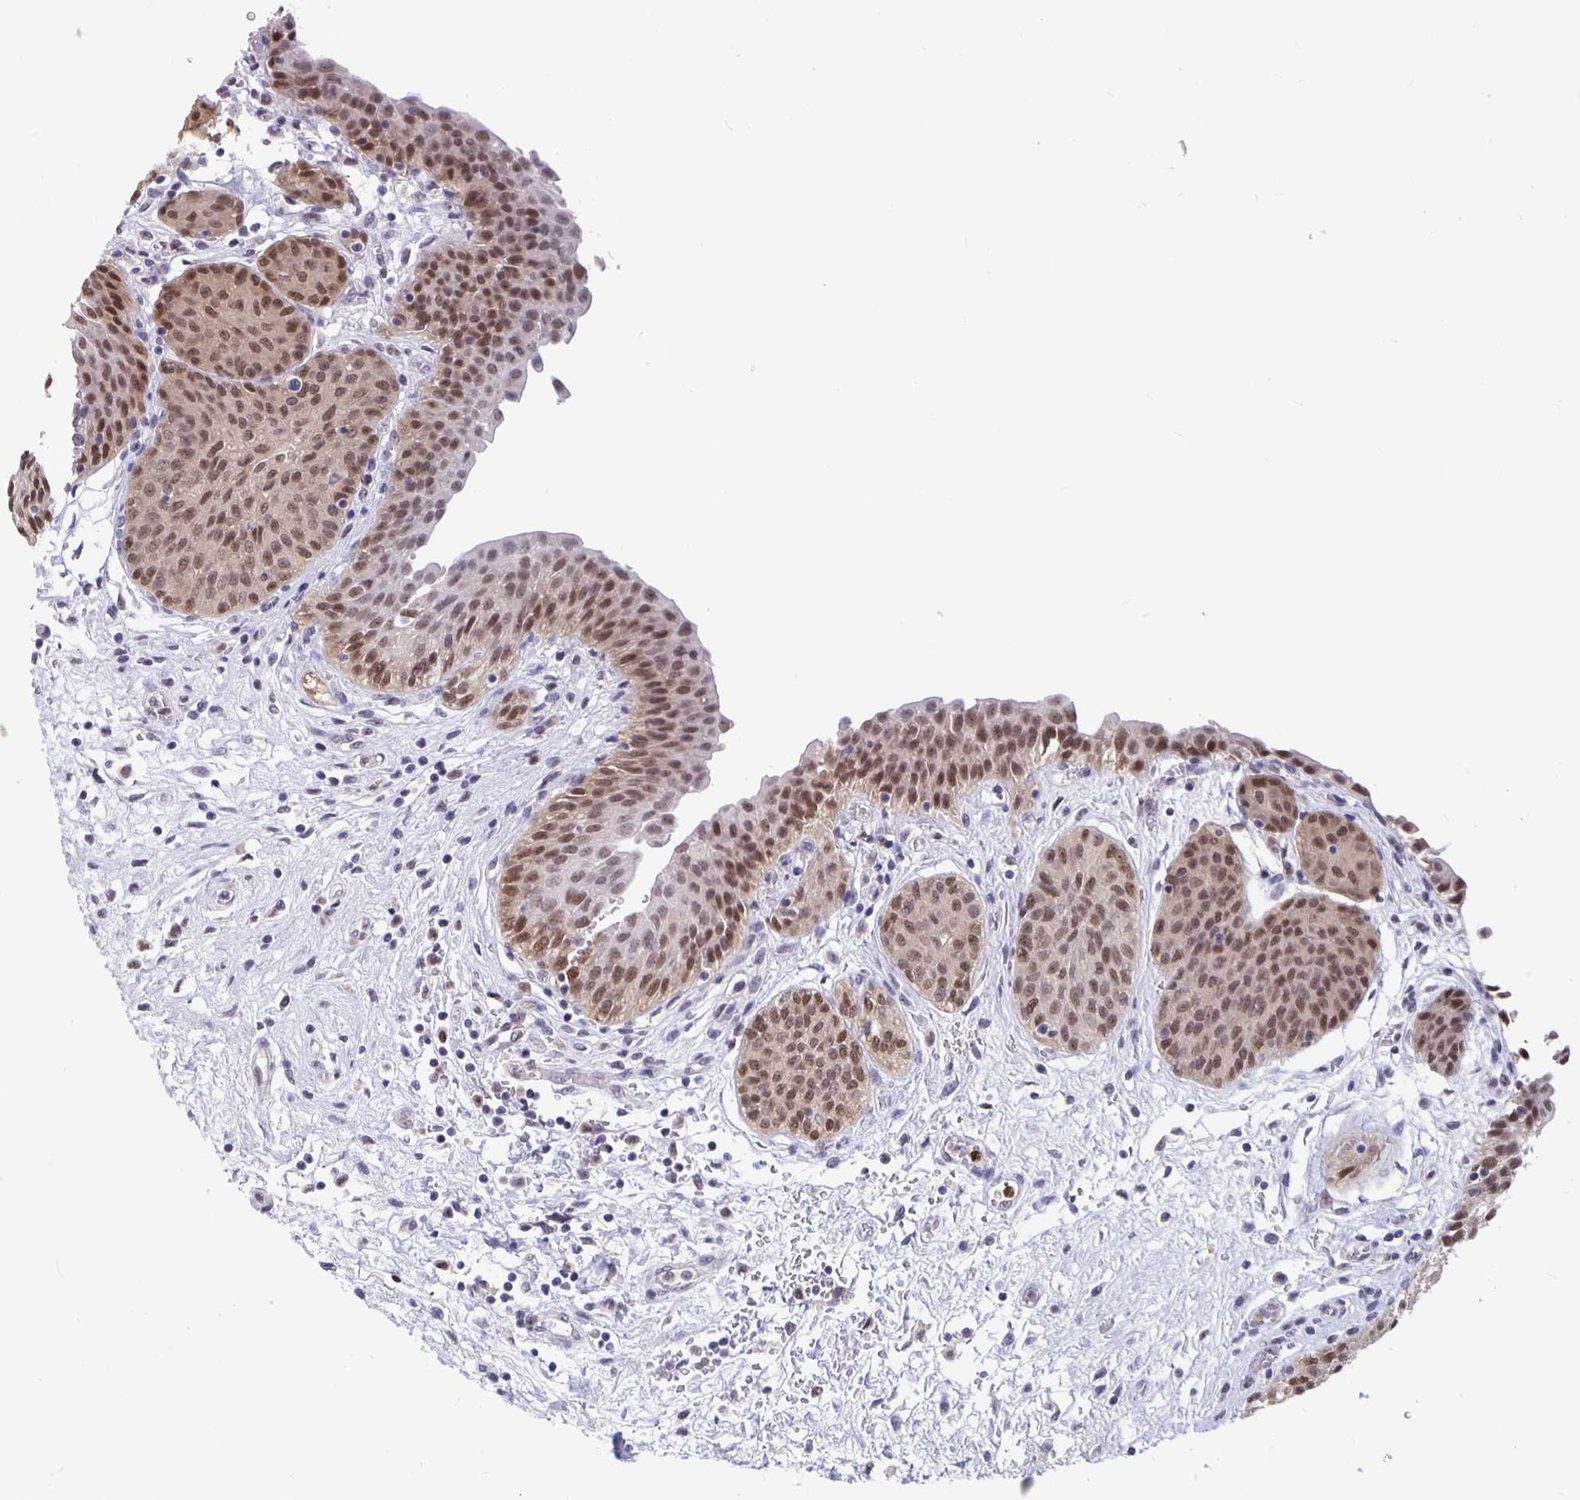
{"staining": {"intensity": "moderate", "quantity": ">75%", "location": "nuclear"}, "tissue": "urinary bladder", "cell_type": "Urothelial cells", "image_type": "normal", "snomed": [{"axis": "morphology", "description": "Normal tissue, NOS"}, {"axis": "topography", "description": "Urinary bladder"}], "caption": "Urinary bladder stained with IHC displays moderate nuclear staining in approximately >75% of urothelial cells. (DAB (3,3'-diaminobenzidine) IHC, brown staining for protein, blue staining for nuclei).", "gene": "ZNF691", "patient": {"sex": "male", "age": 68}}